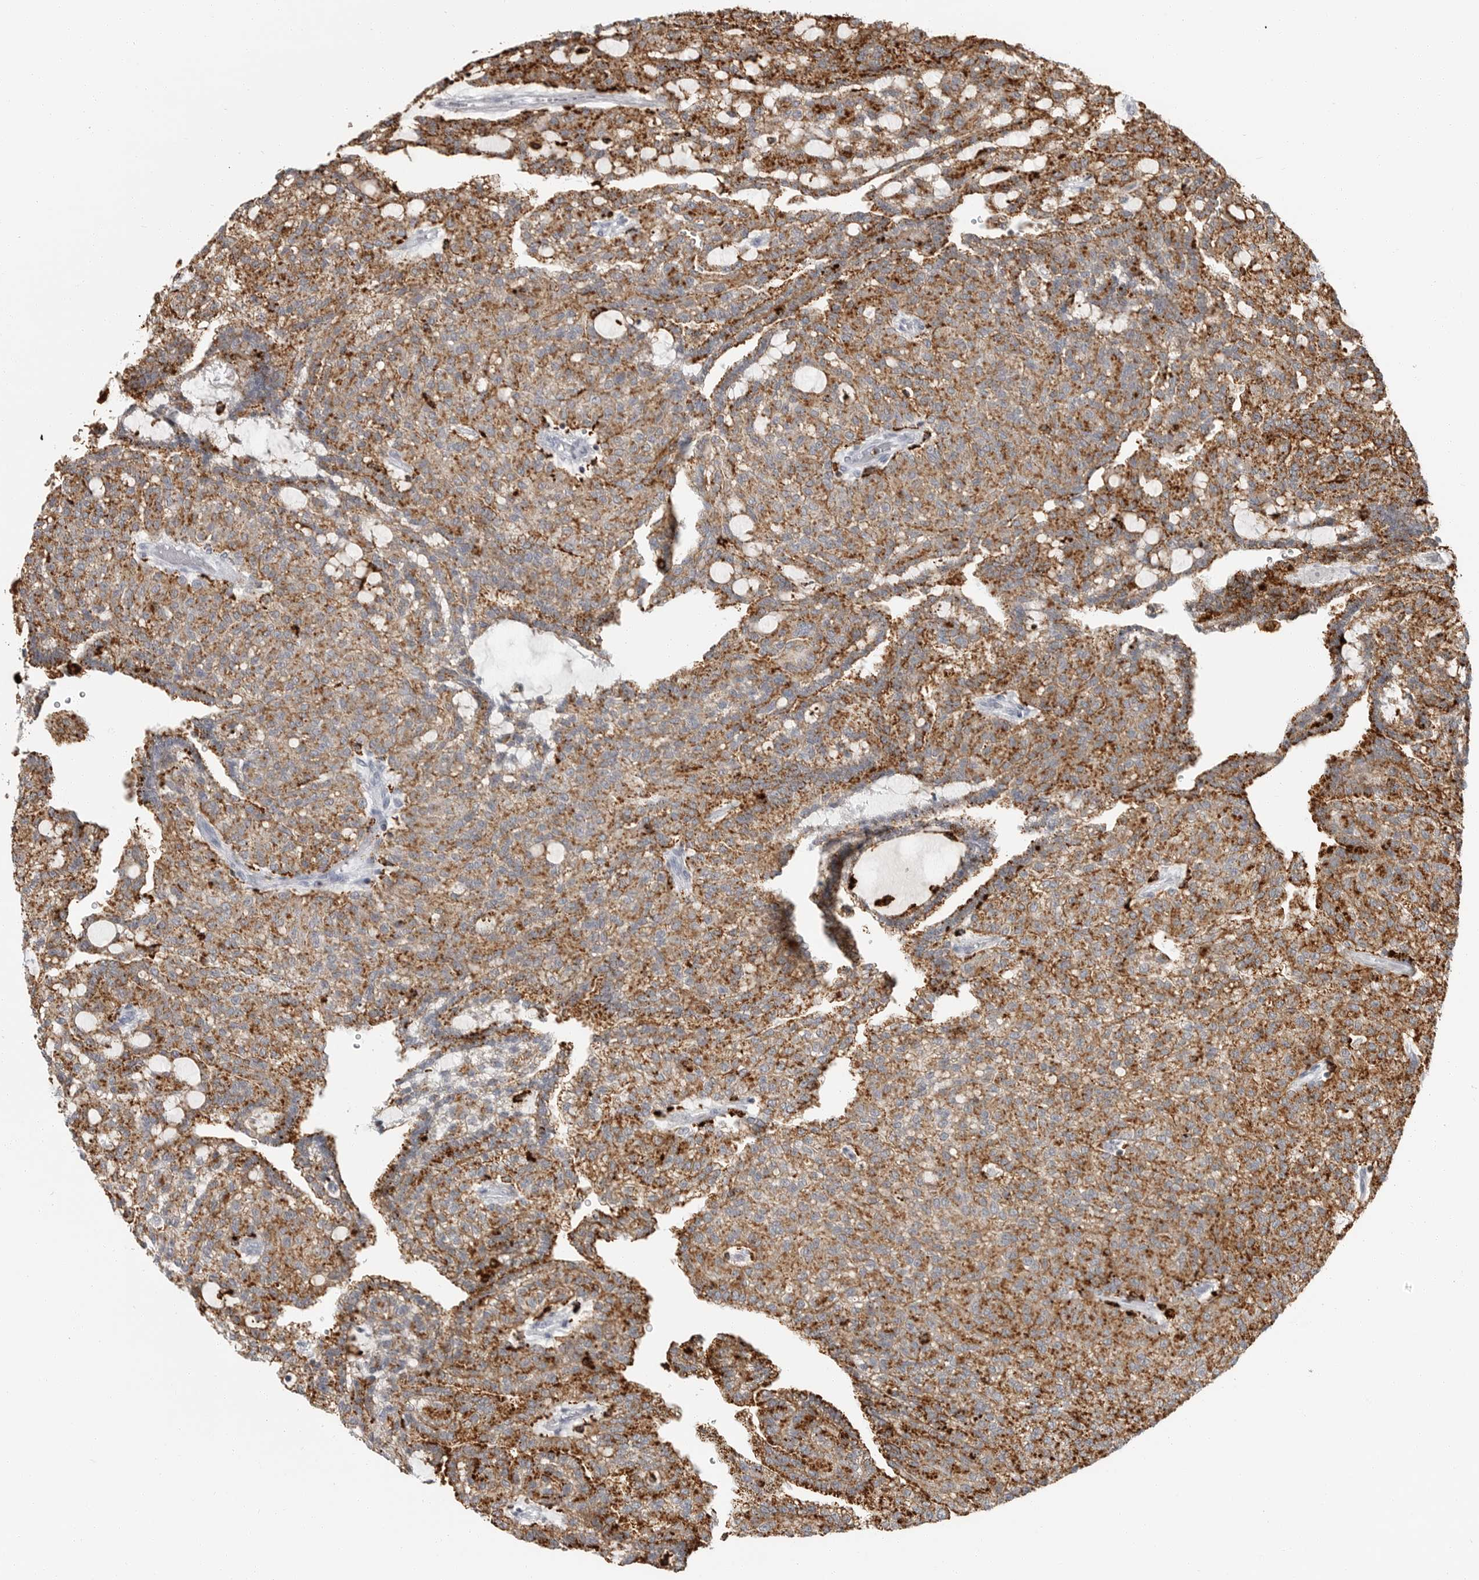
{"staining": {"intensity": "moderate", "quantity": ">75%", "location": "cytoplasmic/membranous"}, "tissue": "renal cancer", "cell_type": "Tumor cells", "image_type": "cancer", "snomed": [{"axis": "morphology", "description": "Adenocarcinoma, NOS"}, {"axis": "topography", "description": "Kidney"}], "caption": "The histopathology image exhibits staining of renal cancer (adenocarcinoma), revealing moderate cytoplasmic/membranous protein staining (brown color) within tumor cells. Nuclei are stained in blue.", "gene": "IFI30", "patient": {"sex": "male", "age": 63}}